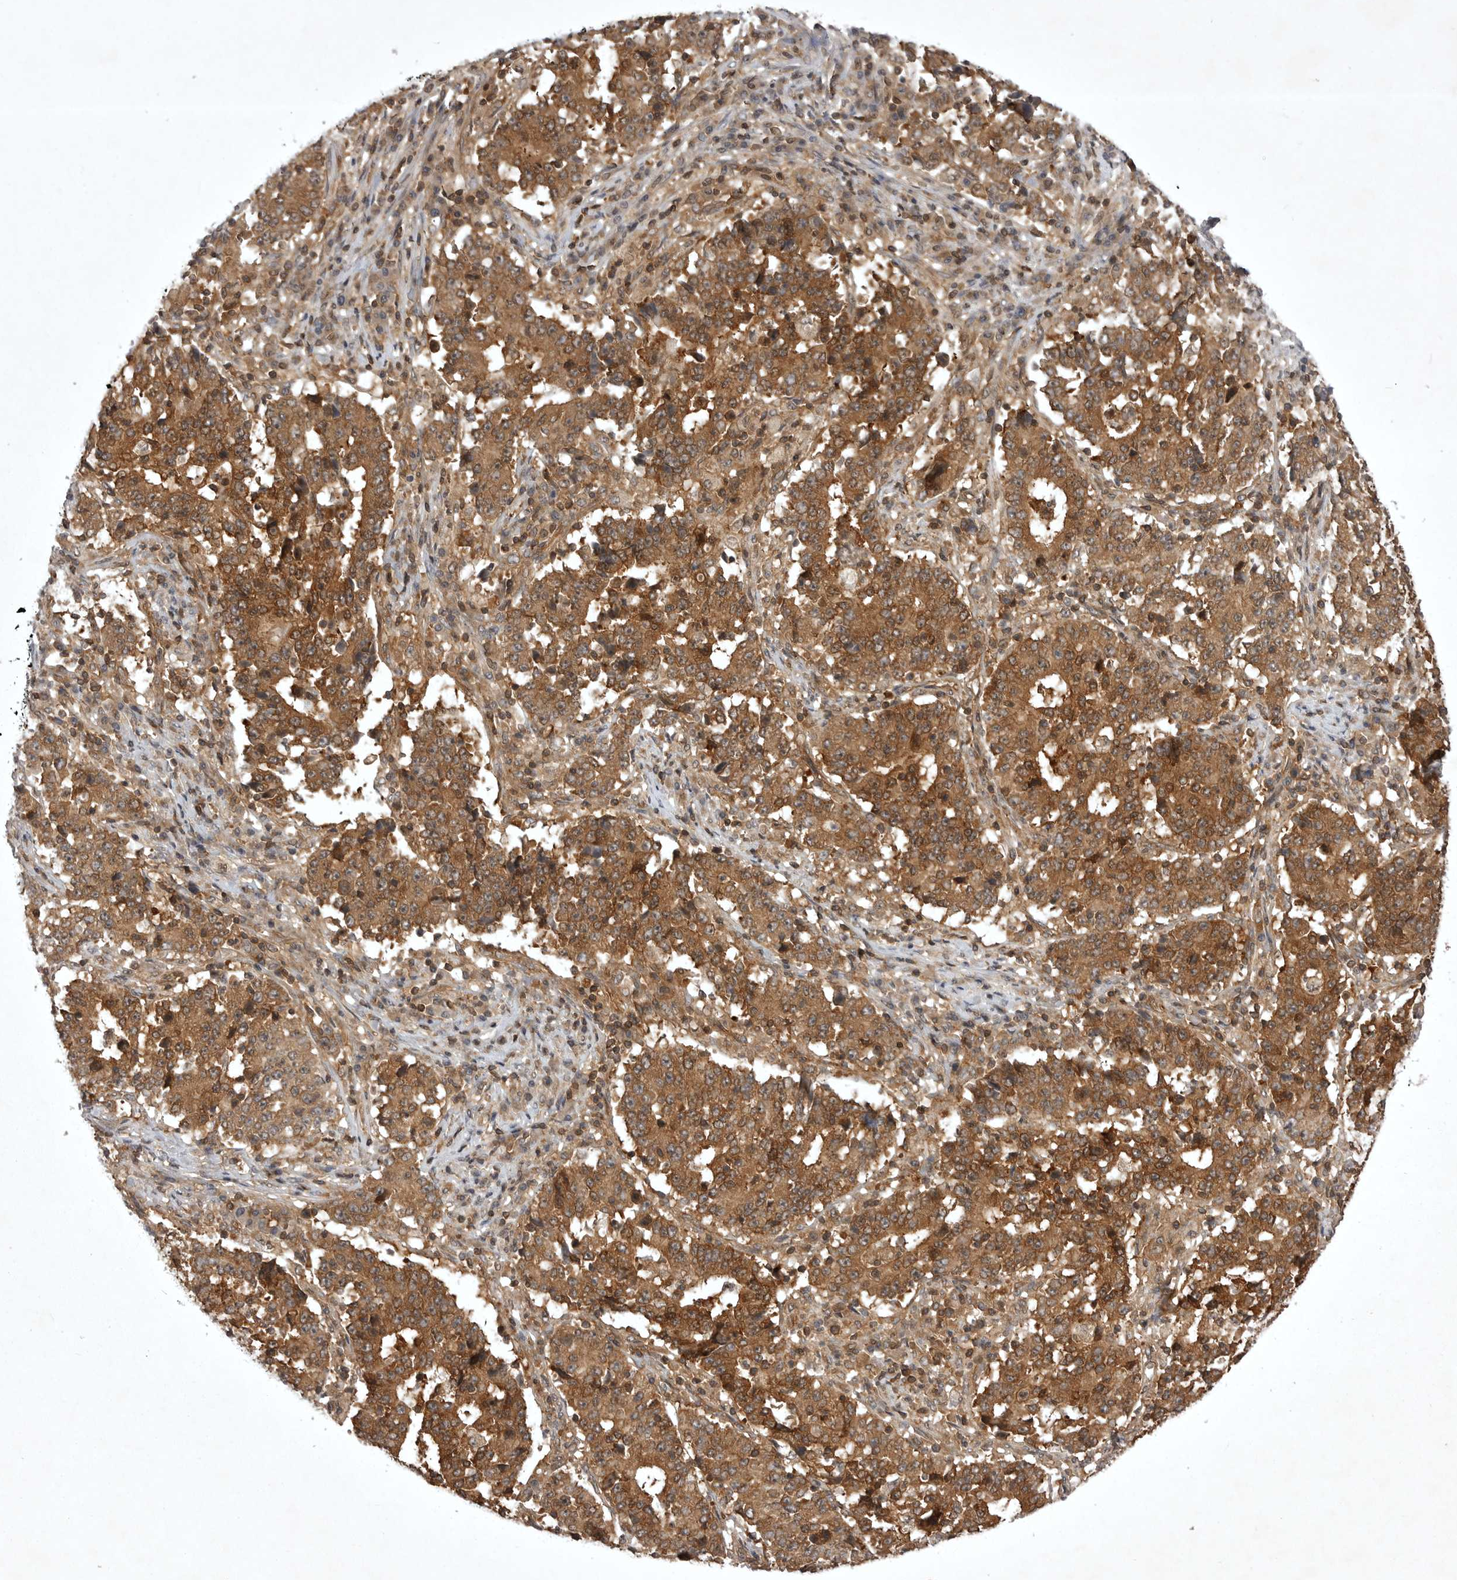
{"staining": {"intensity": "moderate", "quantity": ">75%", "location": "cytoplasmic/membranous"}, "tissue": "stomach cancer", "cell_type": "Tumor cells", "image_type": "cancer", "snomed": [{"axis": "morphology", "description": "Adenocarcinoma, NOS"}, {"axis": "topography", "description": "Stomach"}], "caption": "The histopathology image exhibits staining of stomach adenocarcinoma, revealing moderate cytoplasmic/membranous protein positivity (brown color) within tumor cells.", "gene": "STK24", "patient": {"sex": "male", "age": 59}}